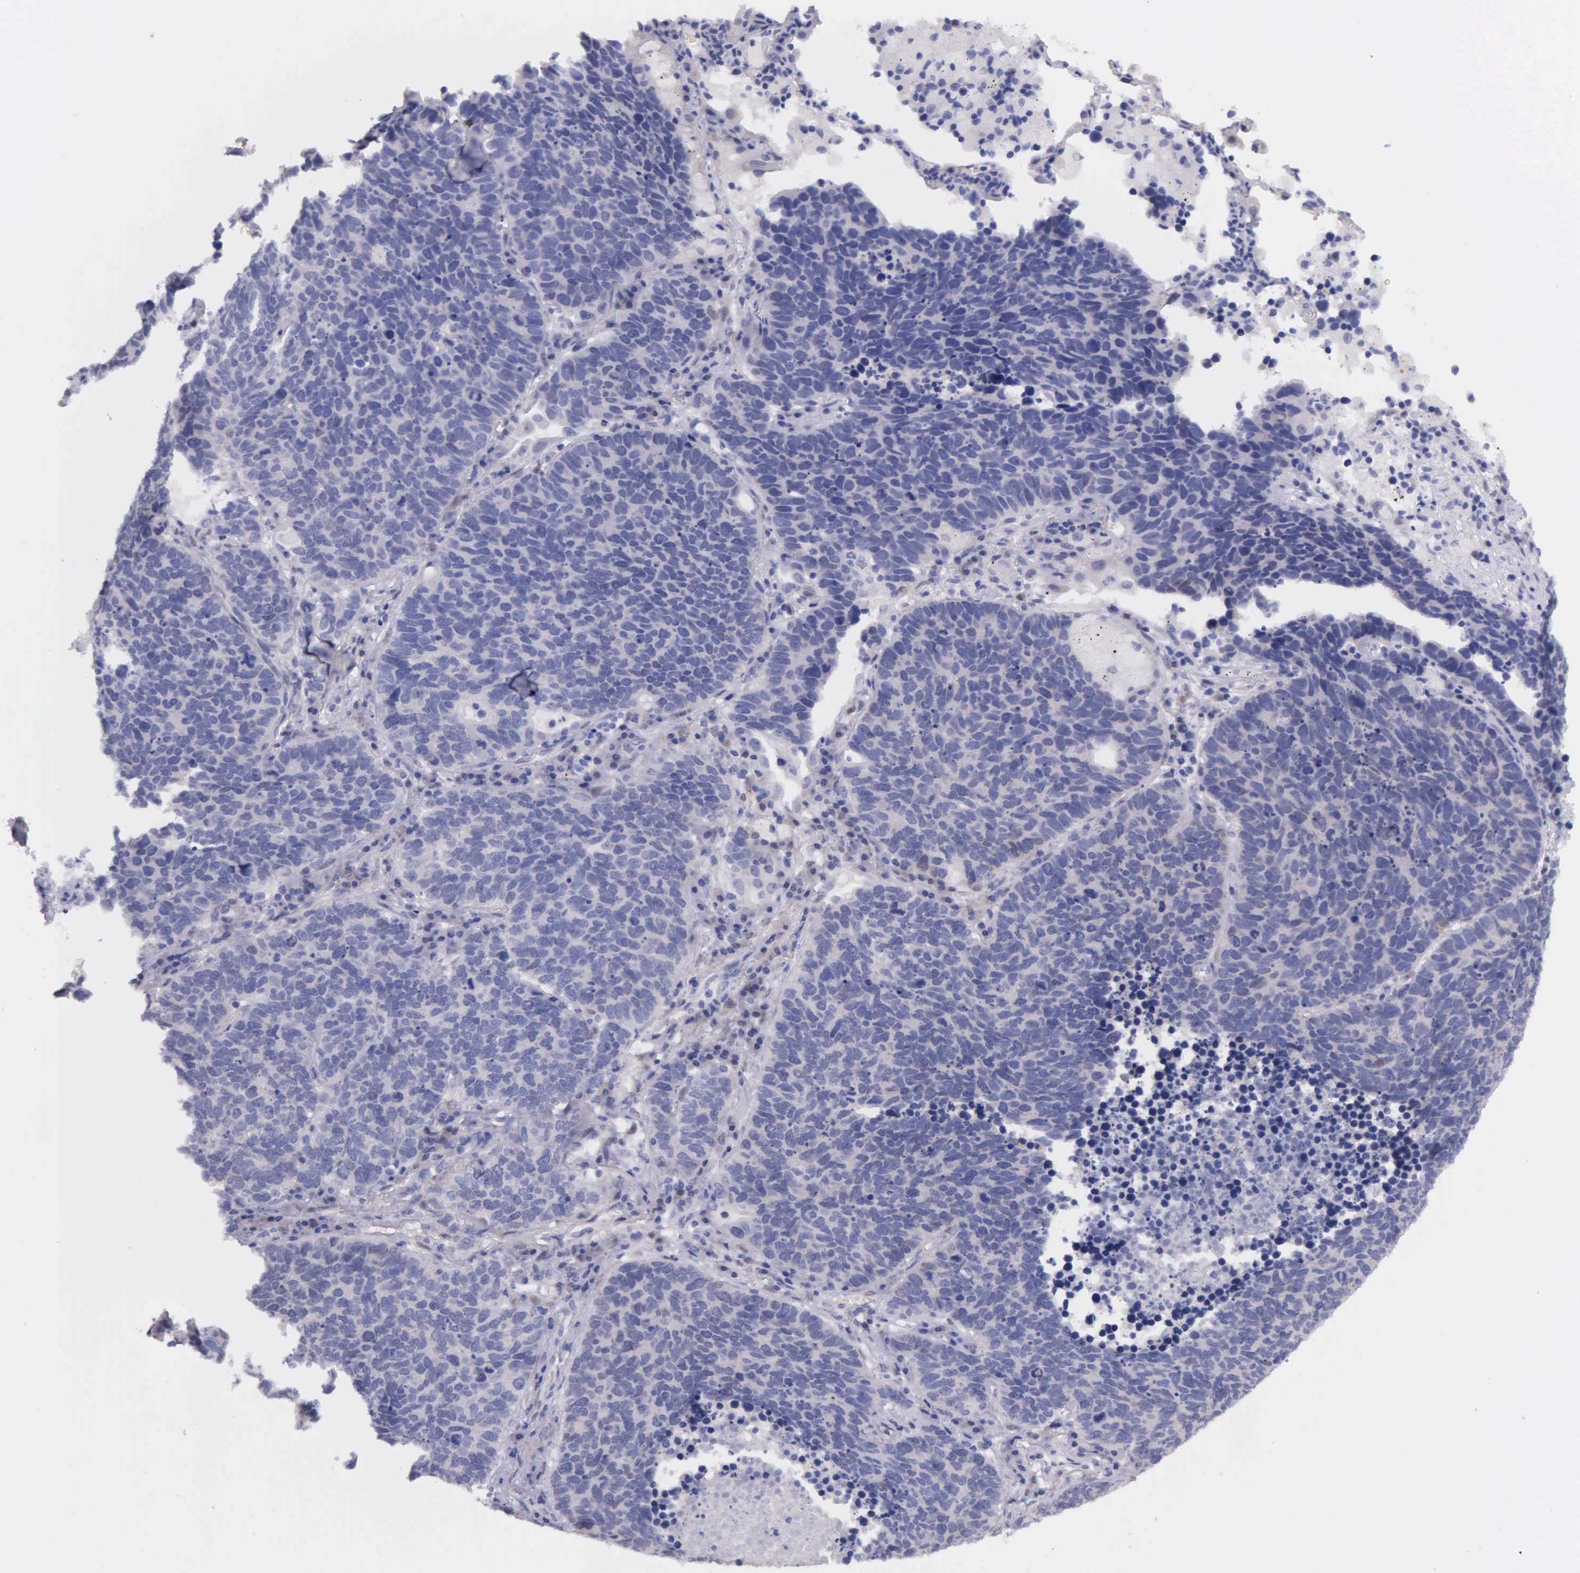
{"staining": {"intensity": "negative", "quantity": "none", "location": "none"}, "tissue": "lung cancer", "cell_type": "Tumor cells", "image_type": "cancer", "snomed": [{"axis": "morphology", "description": "Neoplasm, malignant, NOS"}, {"axis": "topography", "description": "Lung"}], "caption": "Tumor cells are negative for protein expression in human lung cancer. Brightfield microscopy of immunohistochemistry (IHC) stained with DAB (brown) and hematoxylin (blue), captured at high magnification.", "gene": "GSTT2", "patient": {"sex": "female", "age": 75}}